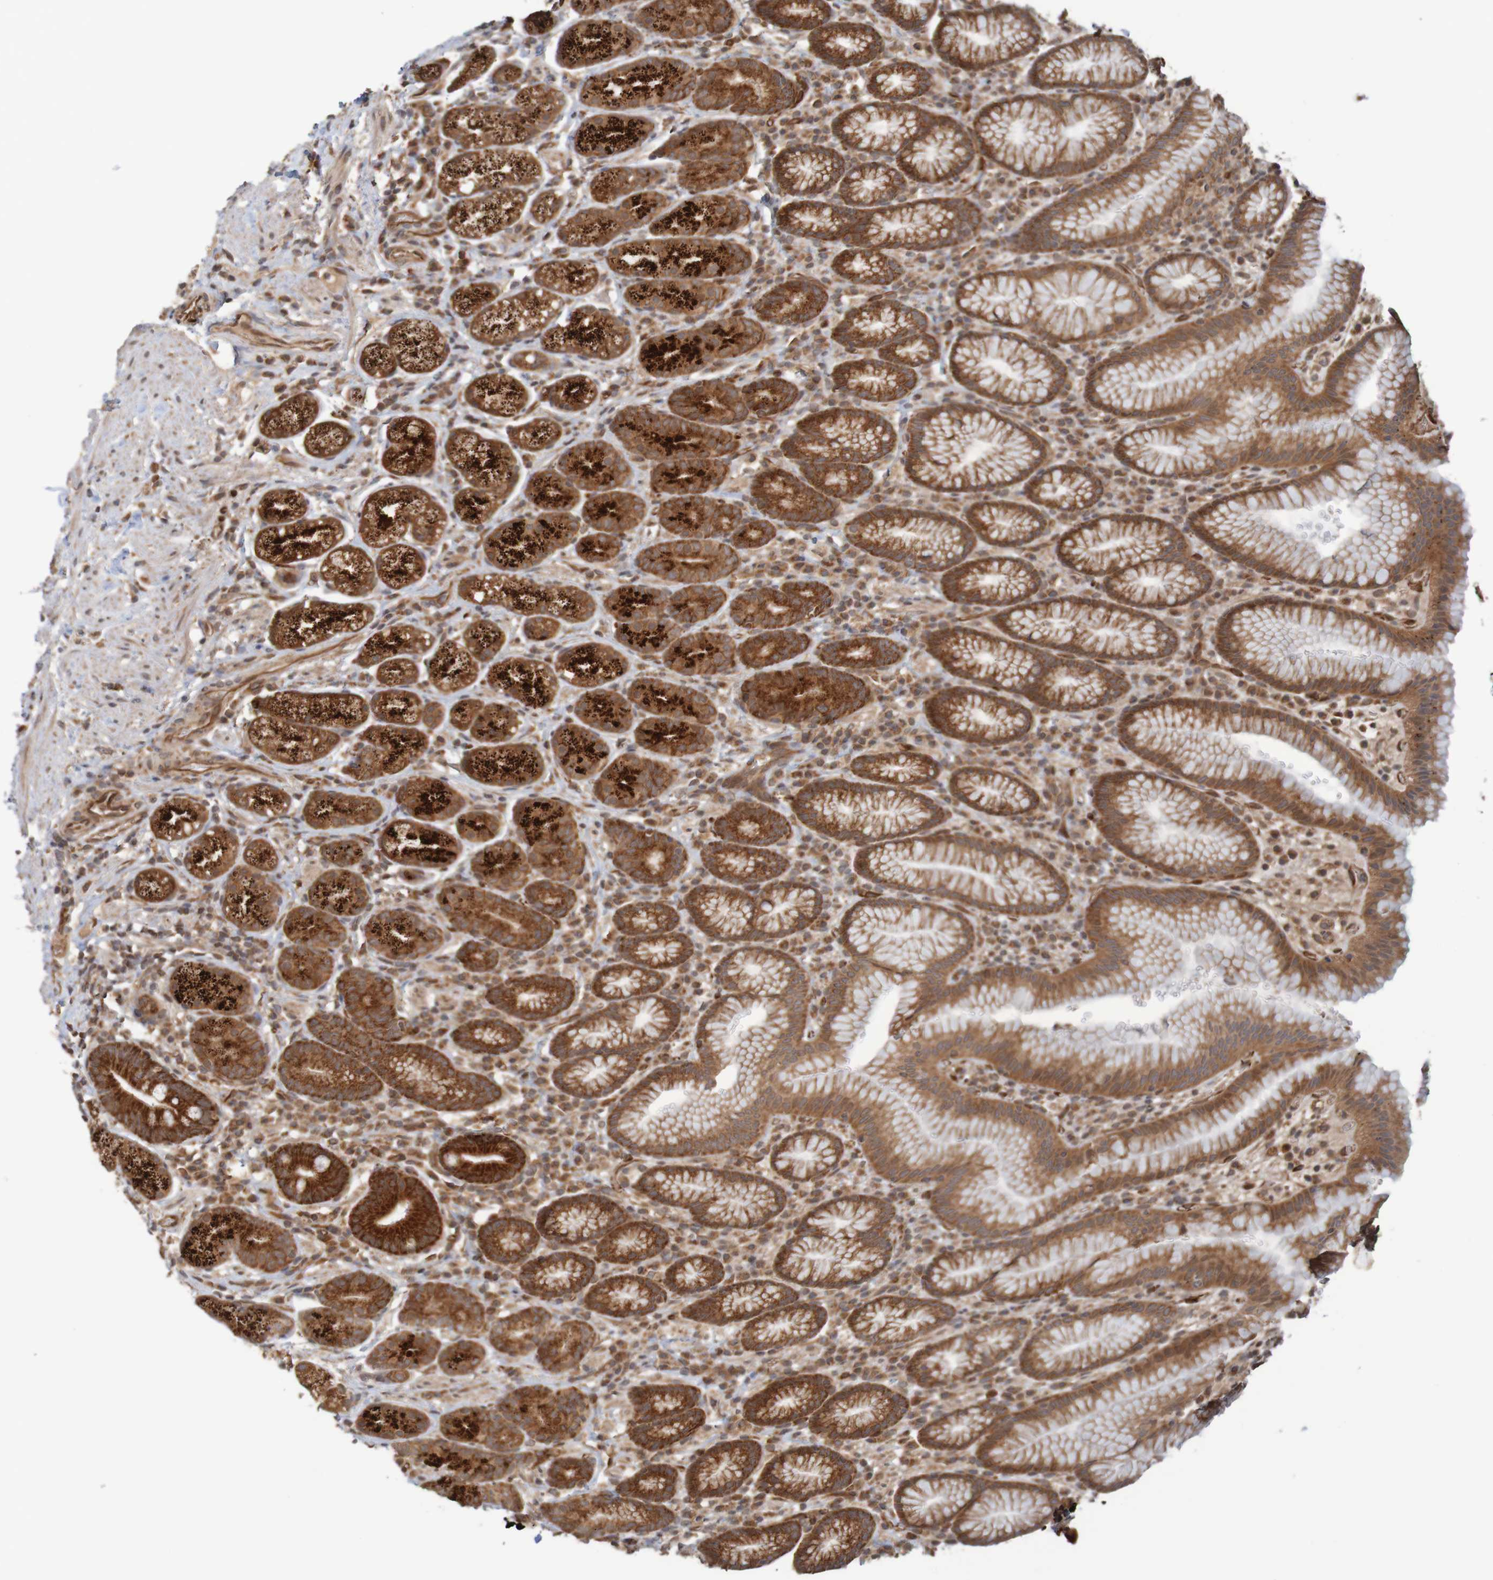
{"staining": {"intensity": "strong", "quantity": ">75%", "location": "cytoplasmic/membranous"}, "tissue": "stomach", "cell_type": "Glandular cells", "image_type": "normal", "snomed": [{"axis": "morphology", "description": "Normal tissue, NOS"}, {"axis": "topography", "description": "Stomach, lower"}], "caption": "High-magnification brightfield microscopy of benign stomach stained with DAB (3,3'-diaminobenzidine) (brown) and counterstained with hematoxylin (blue). glandular cells exhibit strong cytoplasmic/membranous staining is appreciated in approximately>75% of cells. (brown staining indicates protein expression, while blue staining denotes nuclei).", "gene": "MRPL52", "patient": {"sex": "male", "age": 52}}